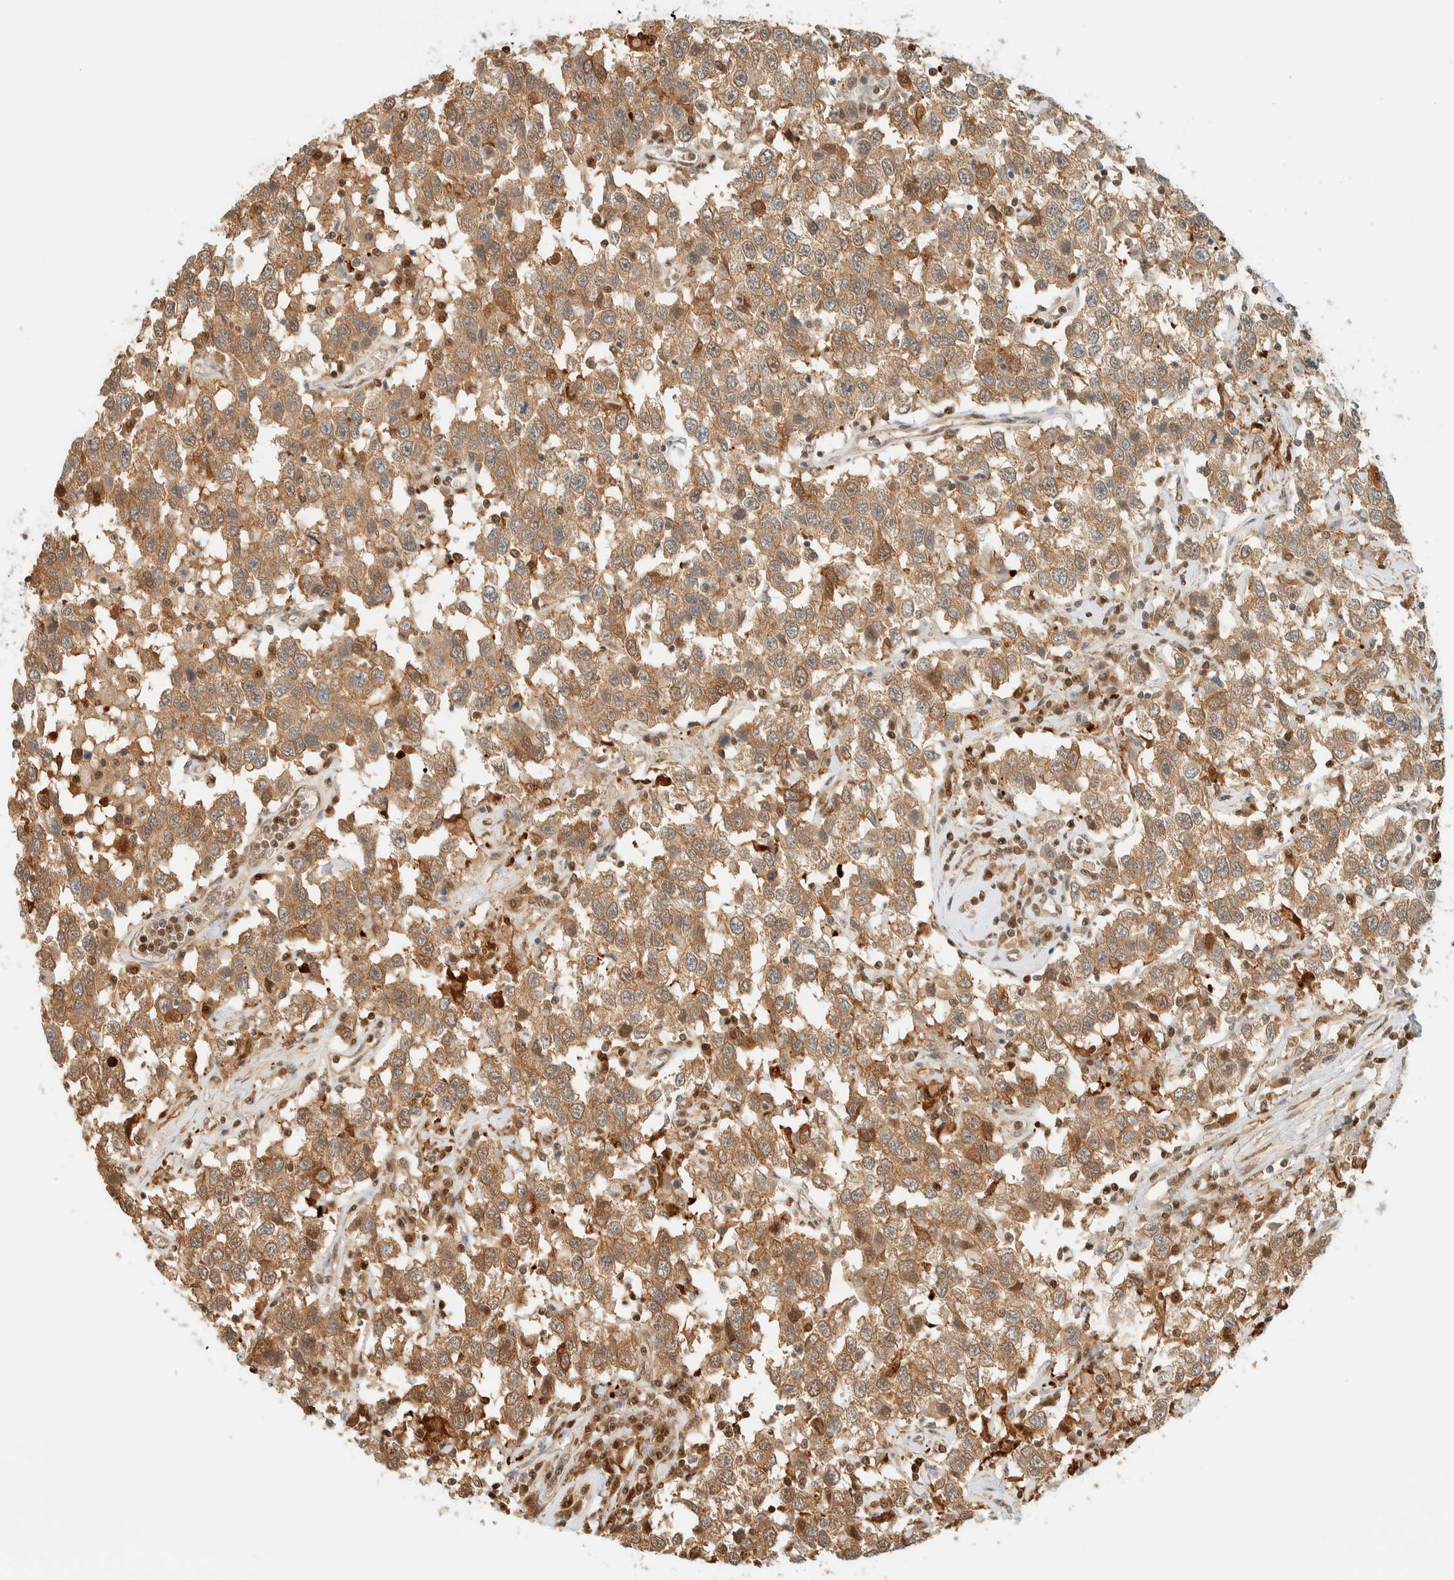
{"staining": {"intensity": "moderate", "quantity": ">75%", "location": "cytoplasmic/membranous"}, "tissue": "testis cancer", "cell_type": "Tumor cells", "image_type": "cancer", "snomed": [{"axis": "morphology", "description": "Seminoma, NOS"}, {"axis": "topography", "description": "Testis"}], "caption": "A brown stain shows moderate cytoplasmic/membranous expression of a protein in seminoma (testis) tumor cells.", "gene": "ZBTB37", "patient": {"sex": "male", "age": 41}}